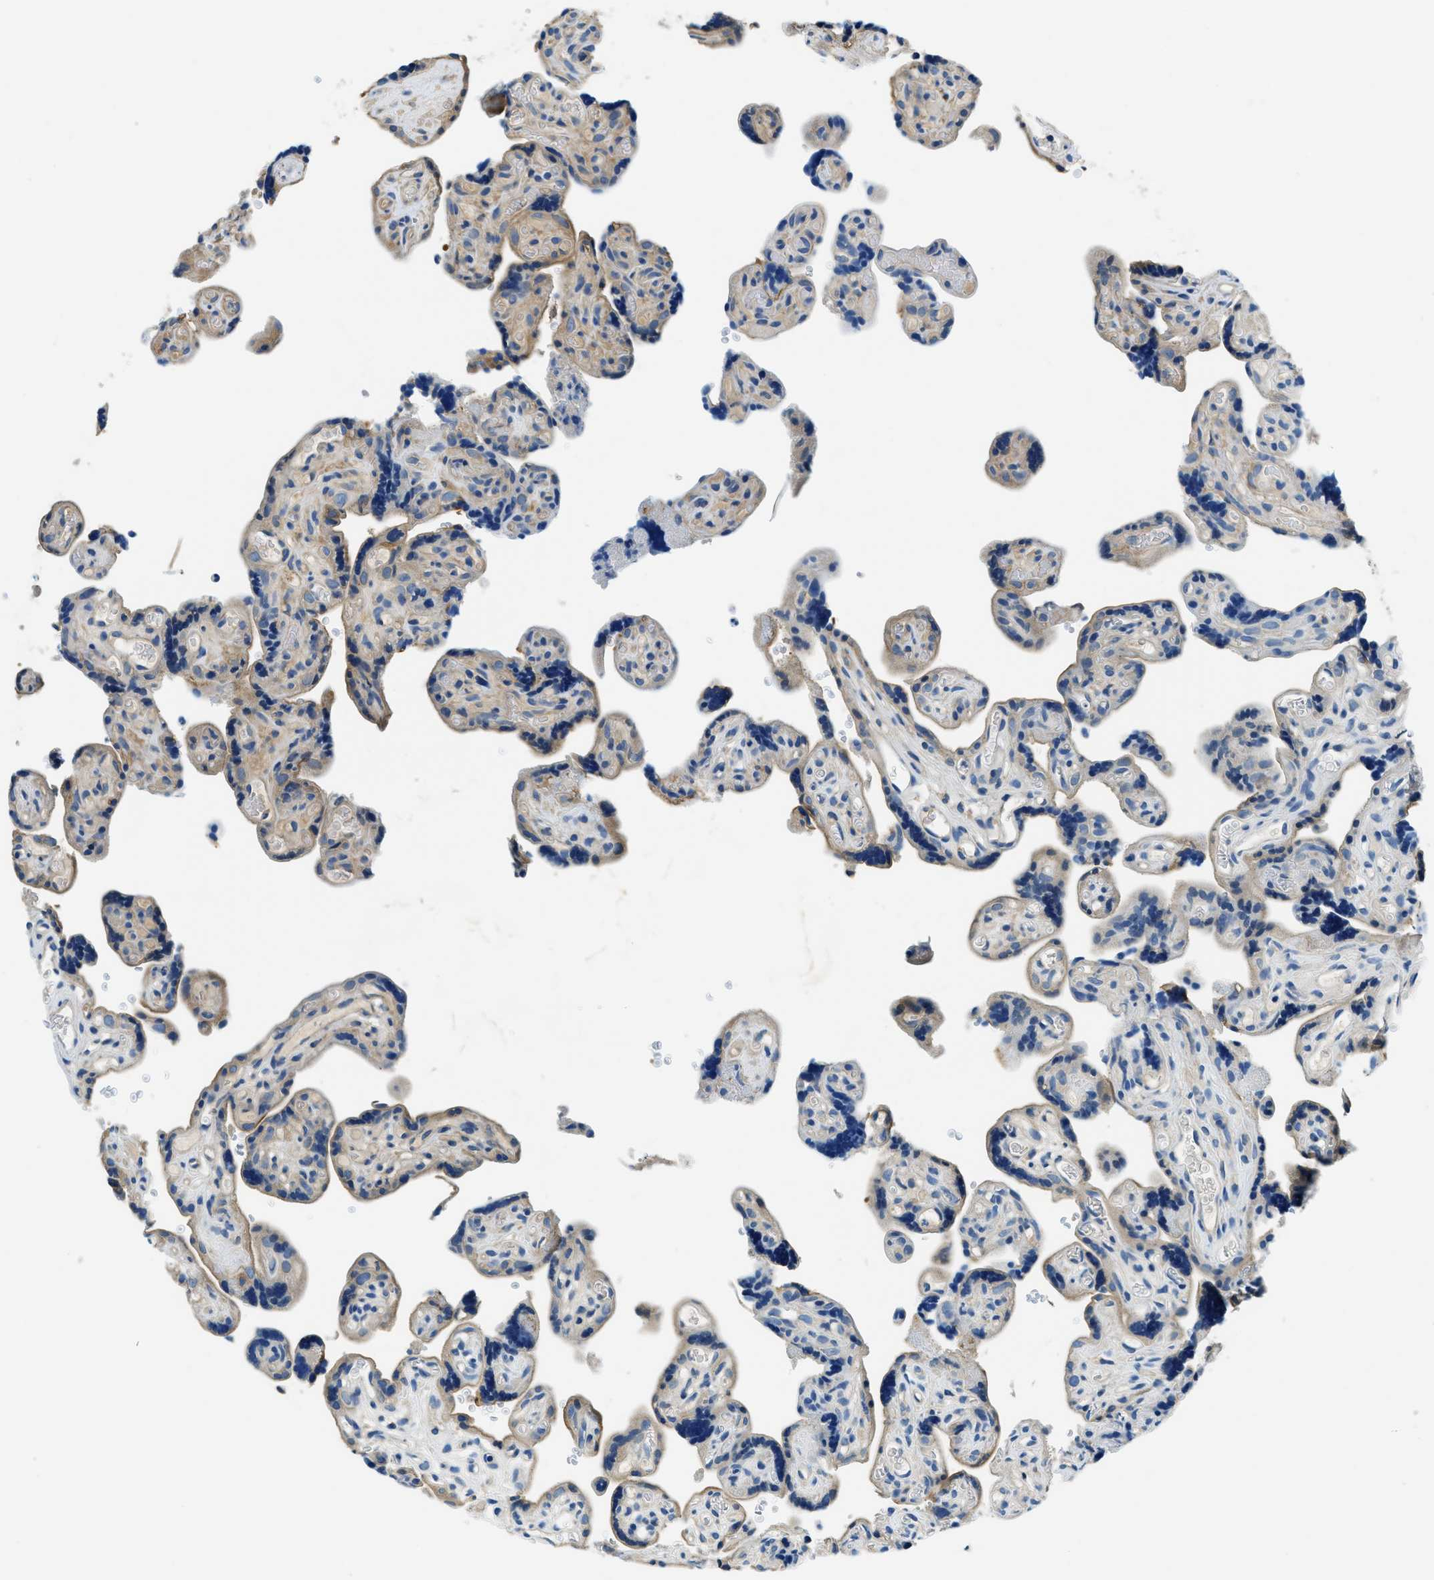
{"staining": {"intensity": "moderate", "quantity": ">75%", "location": "cytoplasmic/membranous"}, "tissue": "placenta", "cell_type": "Decidual cells", "image_type": "normal", "snomed": [{"axis": "morphology", "description": "Normal tissue, NOS"}, {"axis": "topography", "description": "Placenta"}], "caption": "Placenta stained with DAB (3,3'-diaminobenzidine) immunohistochemistry (IHC) displays medium levels of moderate cytoplasmic/membranous expression in about >75% of decidual cells. Immunohistochemistry stains the protein in brown and the nuclei are stained blue.", "gene": "TWF1", "patient": {"sex": "female", "age": 30}}